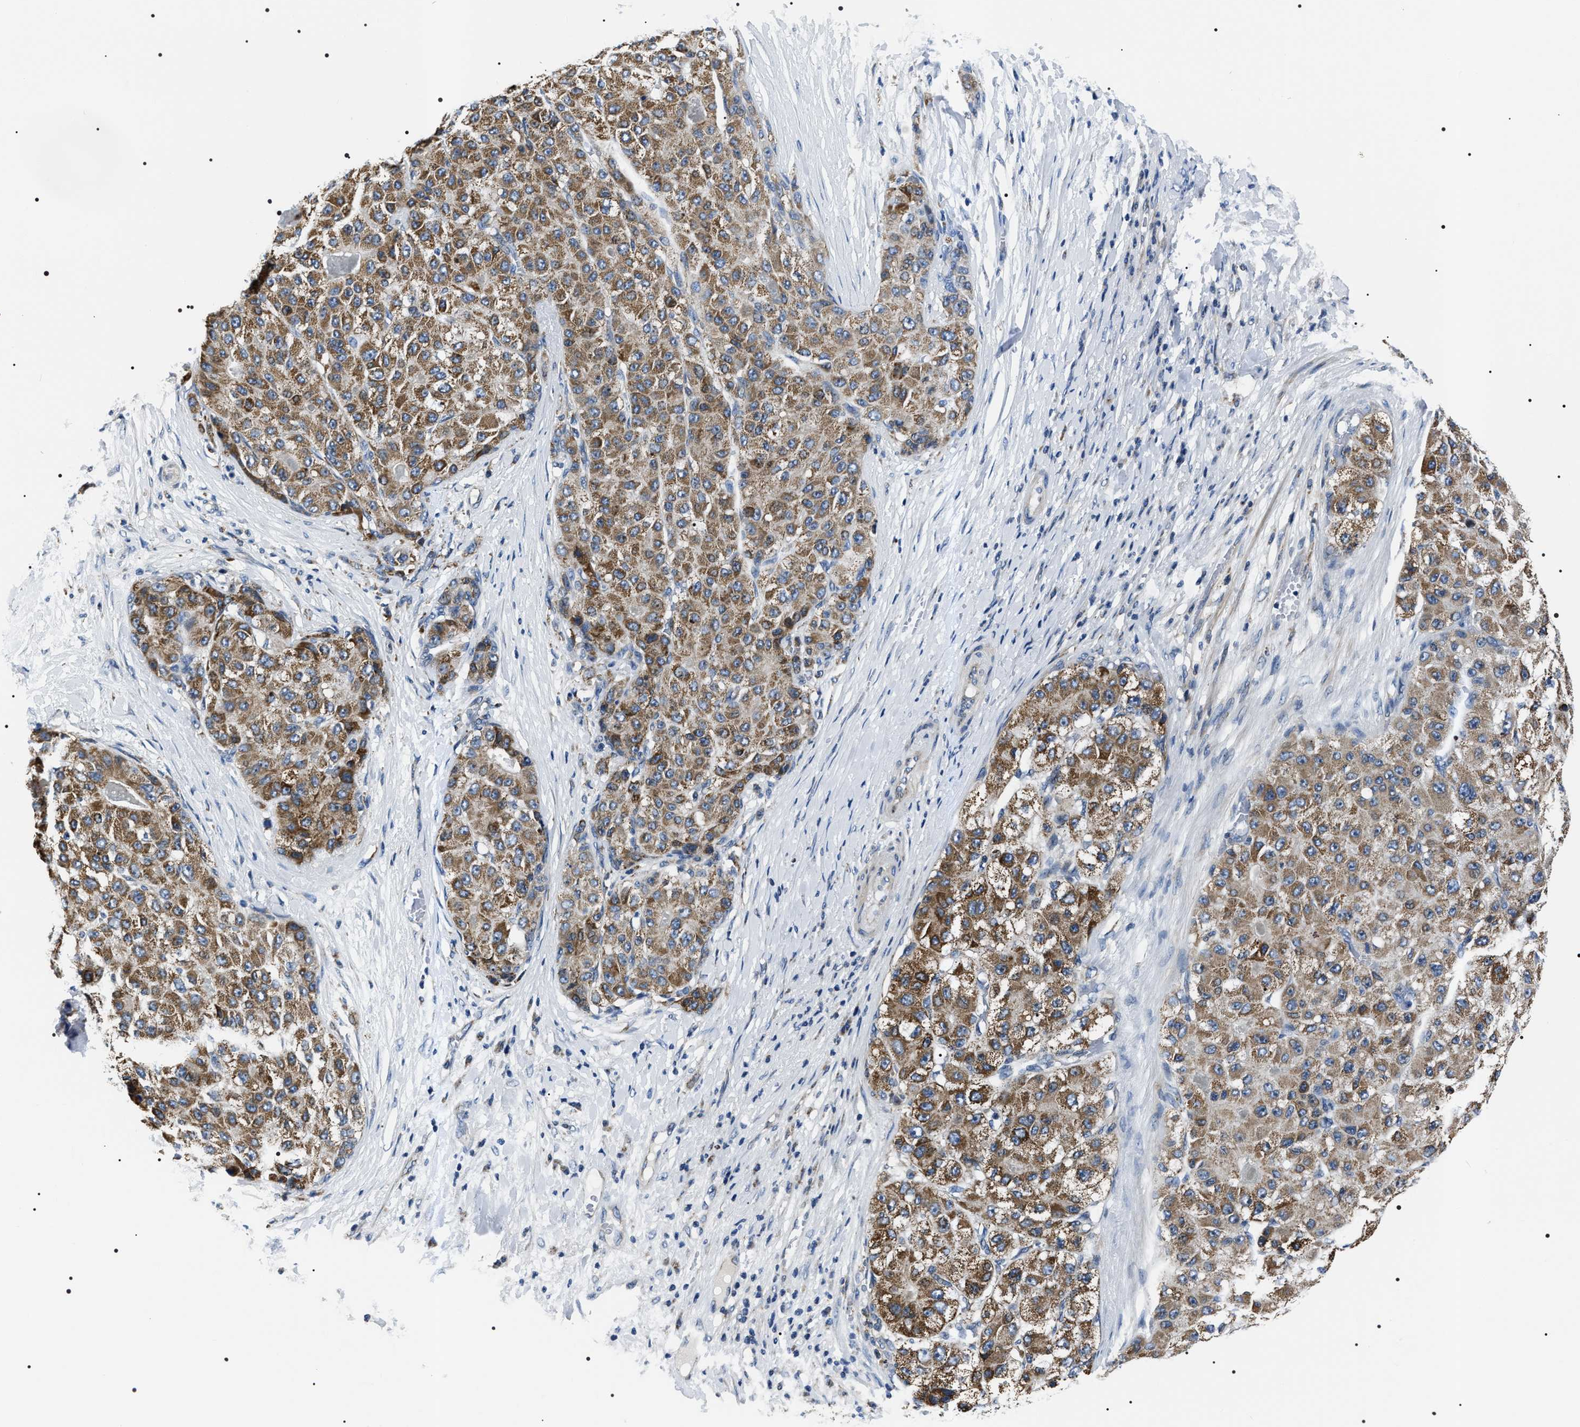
{"staining": {"intensity": "moderate", "quantity": ">75%", "location": "cytoplasmic/membranous"}, "tissue": "liver cancer", "cell_type": "Tumor cells", "image_type": "cancer", "snomed": [{"axis": "morphology", "description": "Carcinoma, Hepatocellular, NOS"}, {"axis": "topography", "description": "Liver"}], "caption": "There is medium levels of moderate cytoplasmic/membranous positivity in tumor cells of liver hepatocellular carcinoma, as demonstrated by immunohistochemical staining (brown color).", "gene": "NTMT1", "patient": {"sex": "male", "age": 80}}